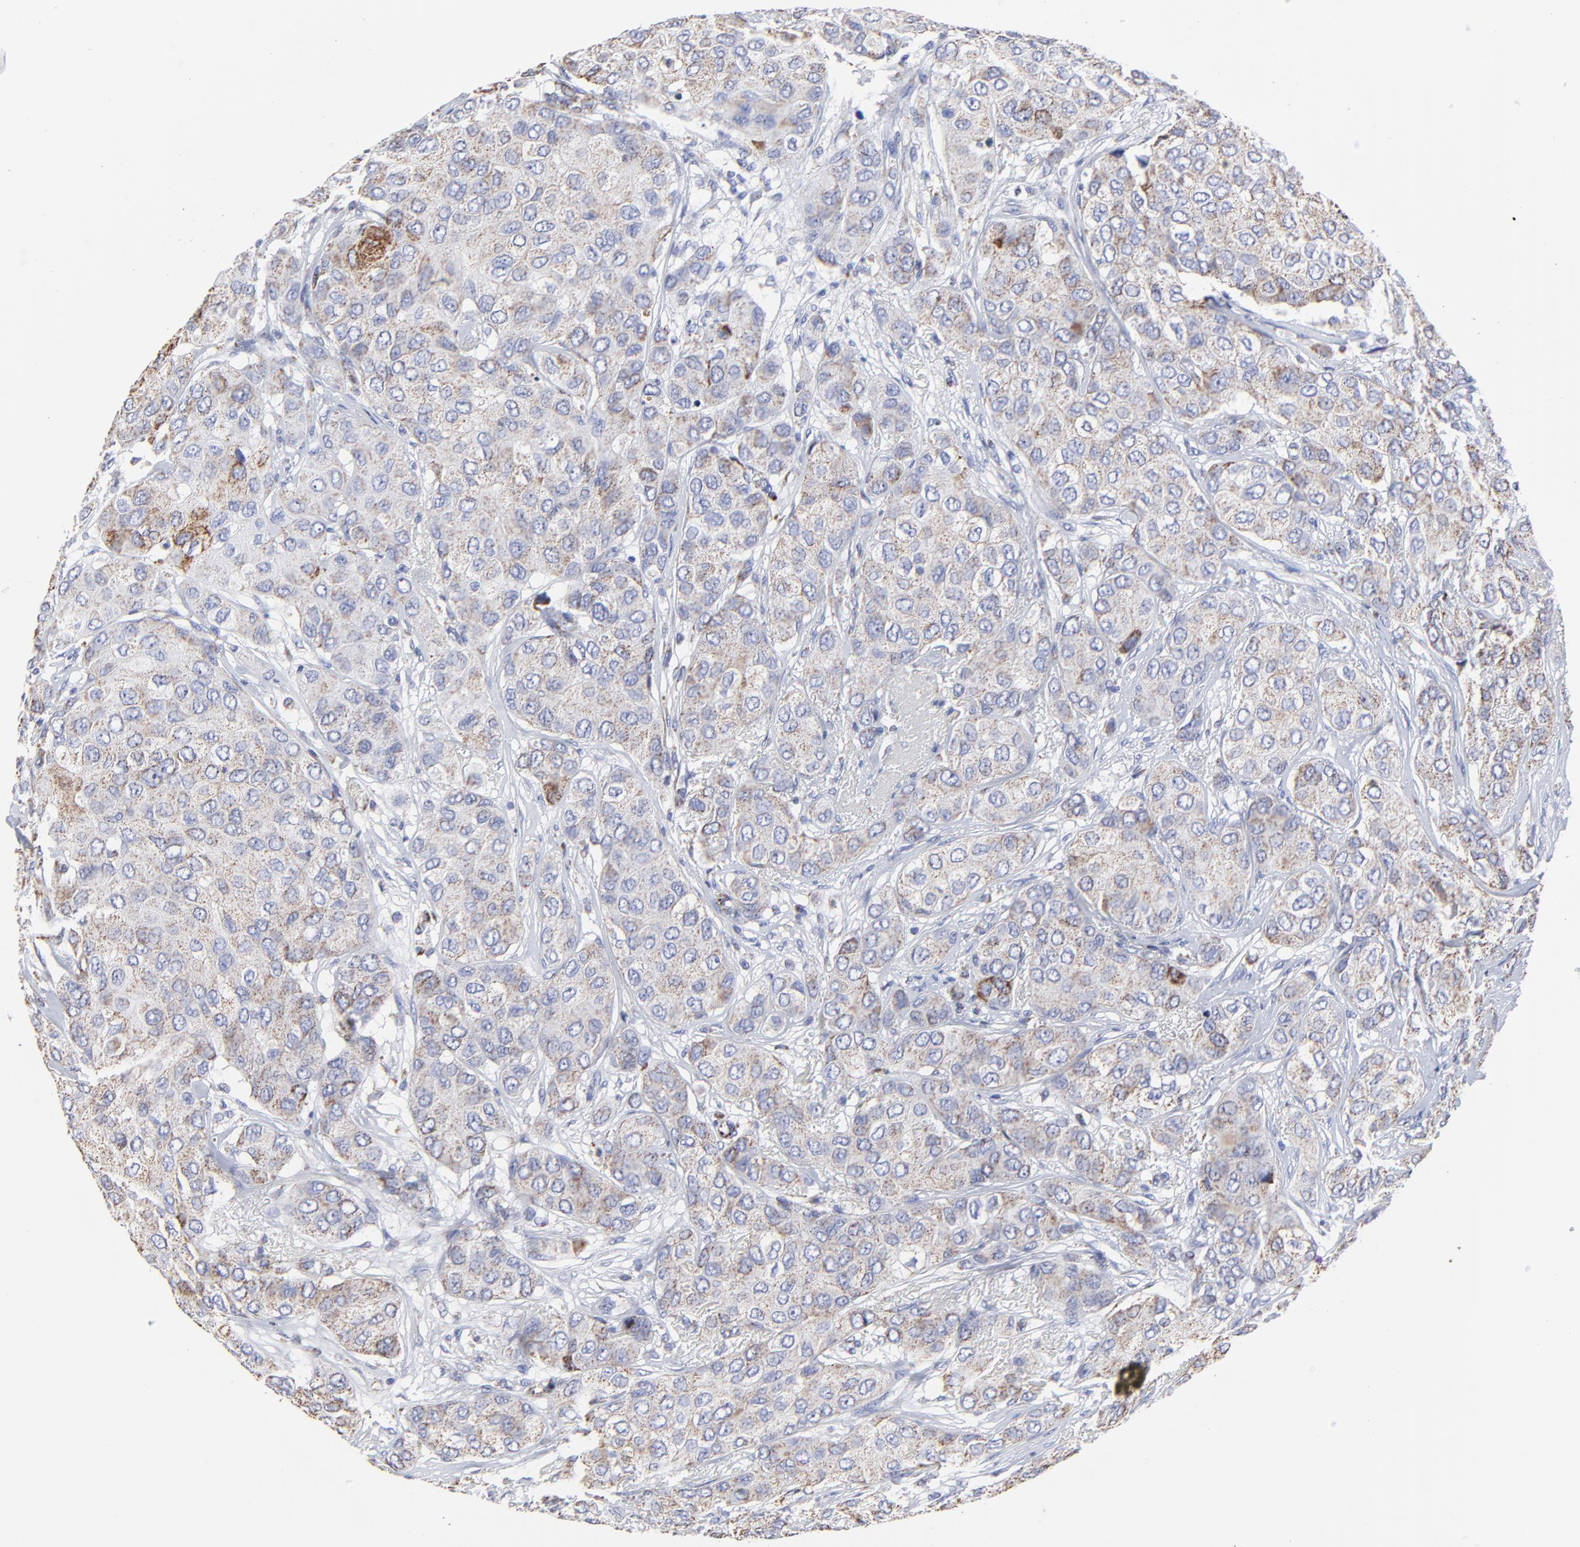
{"staining": {"intensity": "strong", "quantity": "<25%", "location": "cytoplasmic/membranous"}, "tissue": "breast cancer", "cell_type": "Tumor cells", "image_type": "cancer", "snomed": [{"axis": "morphology", "description": "Duct carcinoma"}, {"axis": "topography", "description": "Breast"}], "caption": "IHC photomicrograph of breast invasive ductal carcinoma stained for a protein (brown), which displays medium levels of strong cytoplasmic/membranous positivity in about <25% of tumor cells.", "gene": "PINK1", "patient": {"sex": "female", "age": 68}}